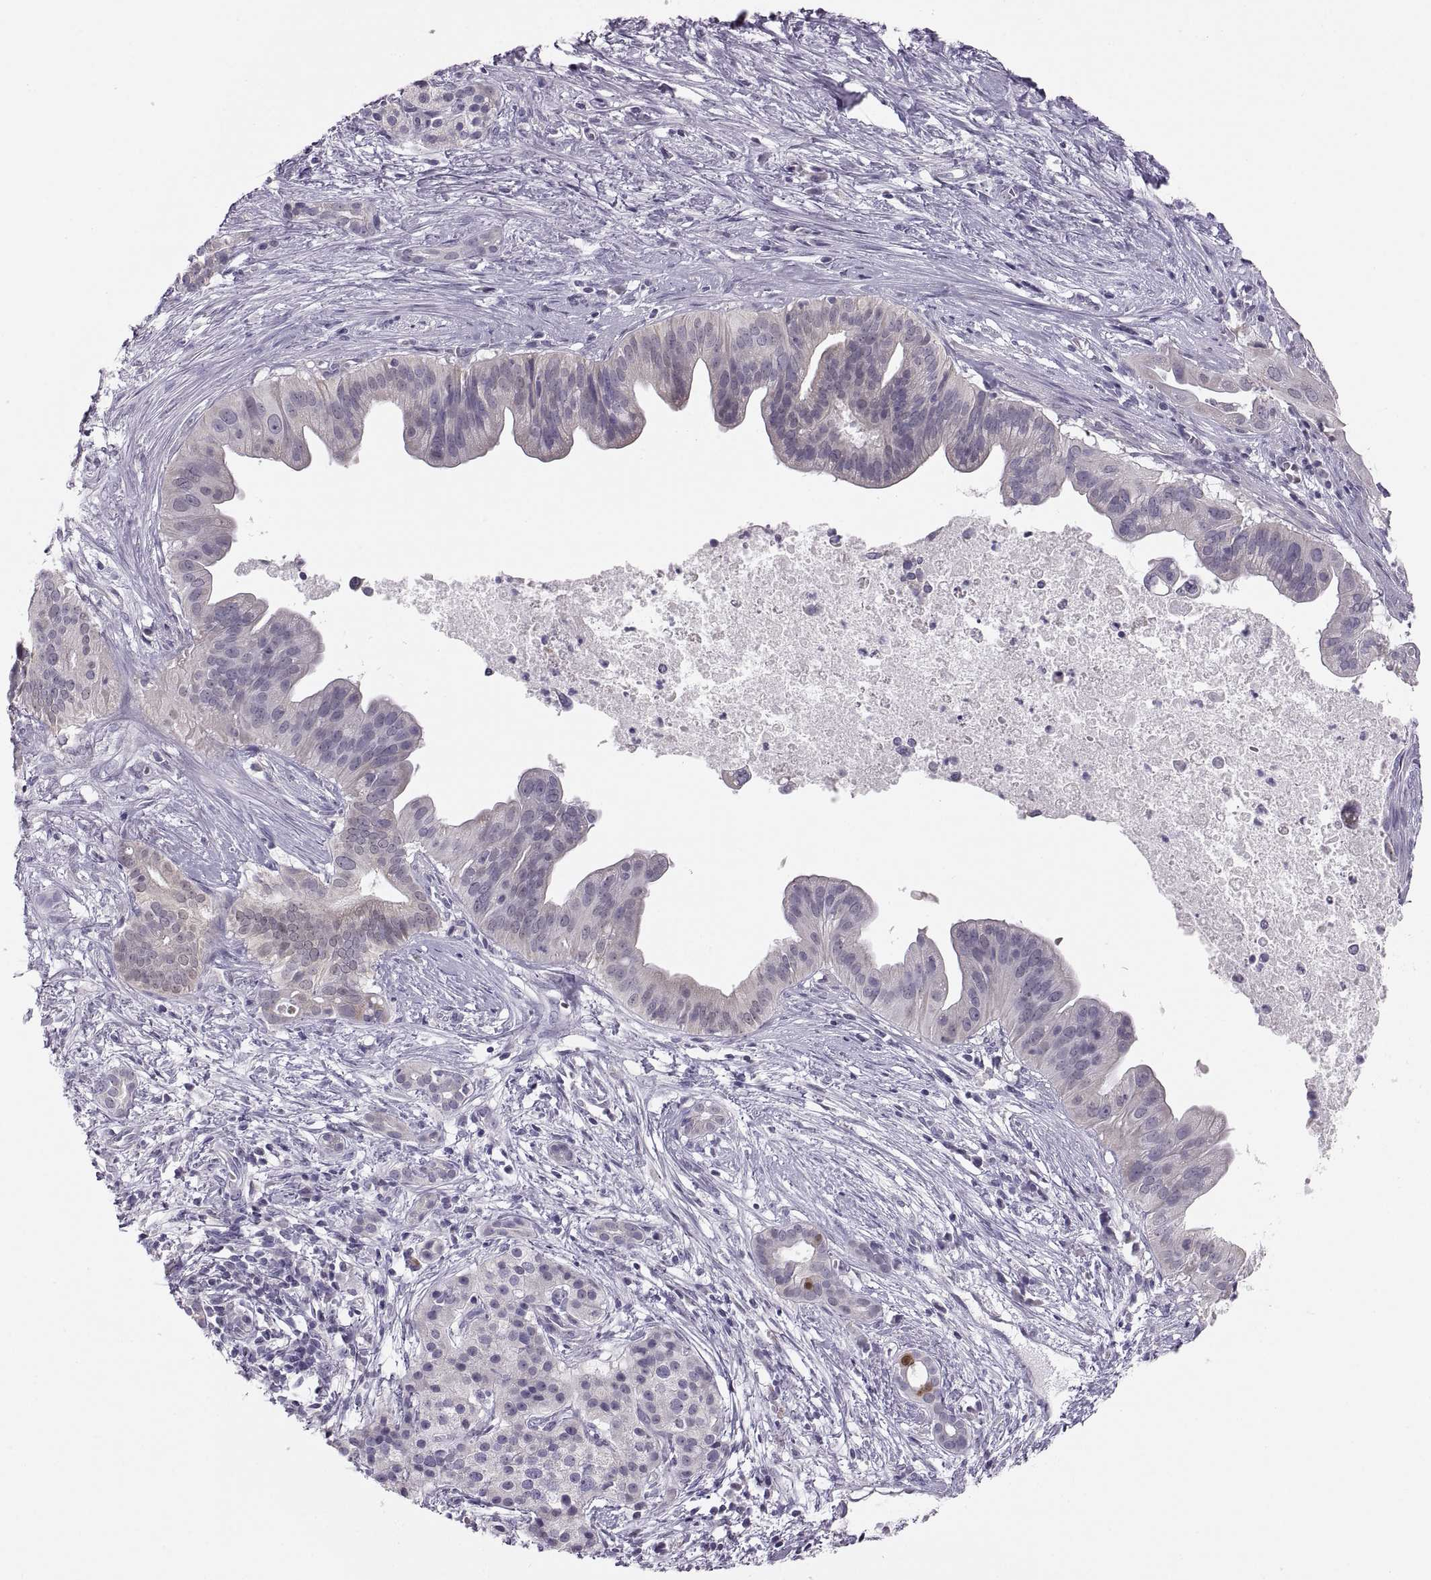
{"staining": {"intensity": "negative", "quantity": "none", "location": "none"}, "tissue": "pancreatic cancer", "cell_type": "Tumor cells", "image_type": "cancer", "snomed": [{"axis": "morphology", "description": "Adenocarcinoma, NOS"}, {"axis": "topography", "description": "Pancreas"}], "caption": "DAB (3,3'-diaminobenzidine) immunohistochemical staining of pancreatic cancer shows no significant positivity in tumor cells.", "gene": "ADH6", "patient": {"sex": "male", "age": 61}}